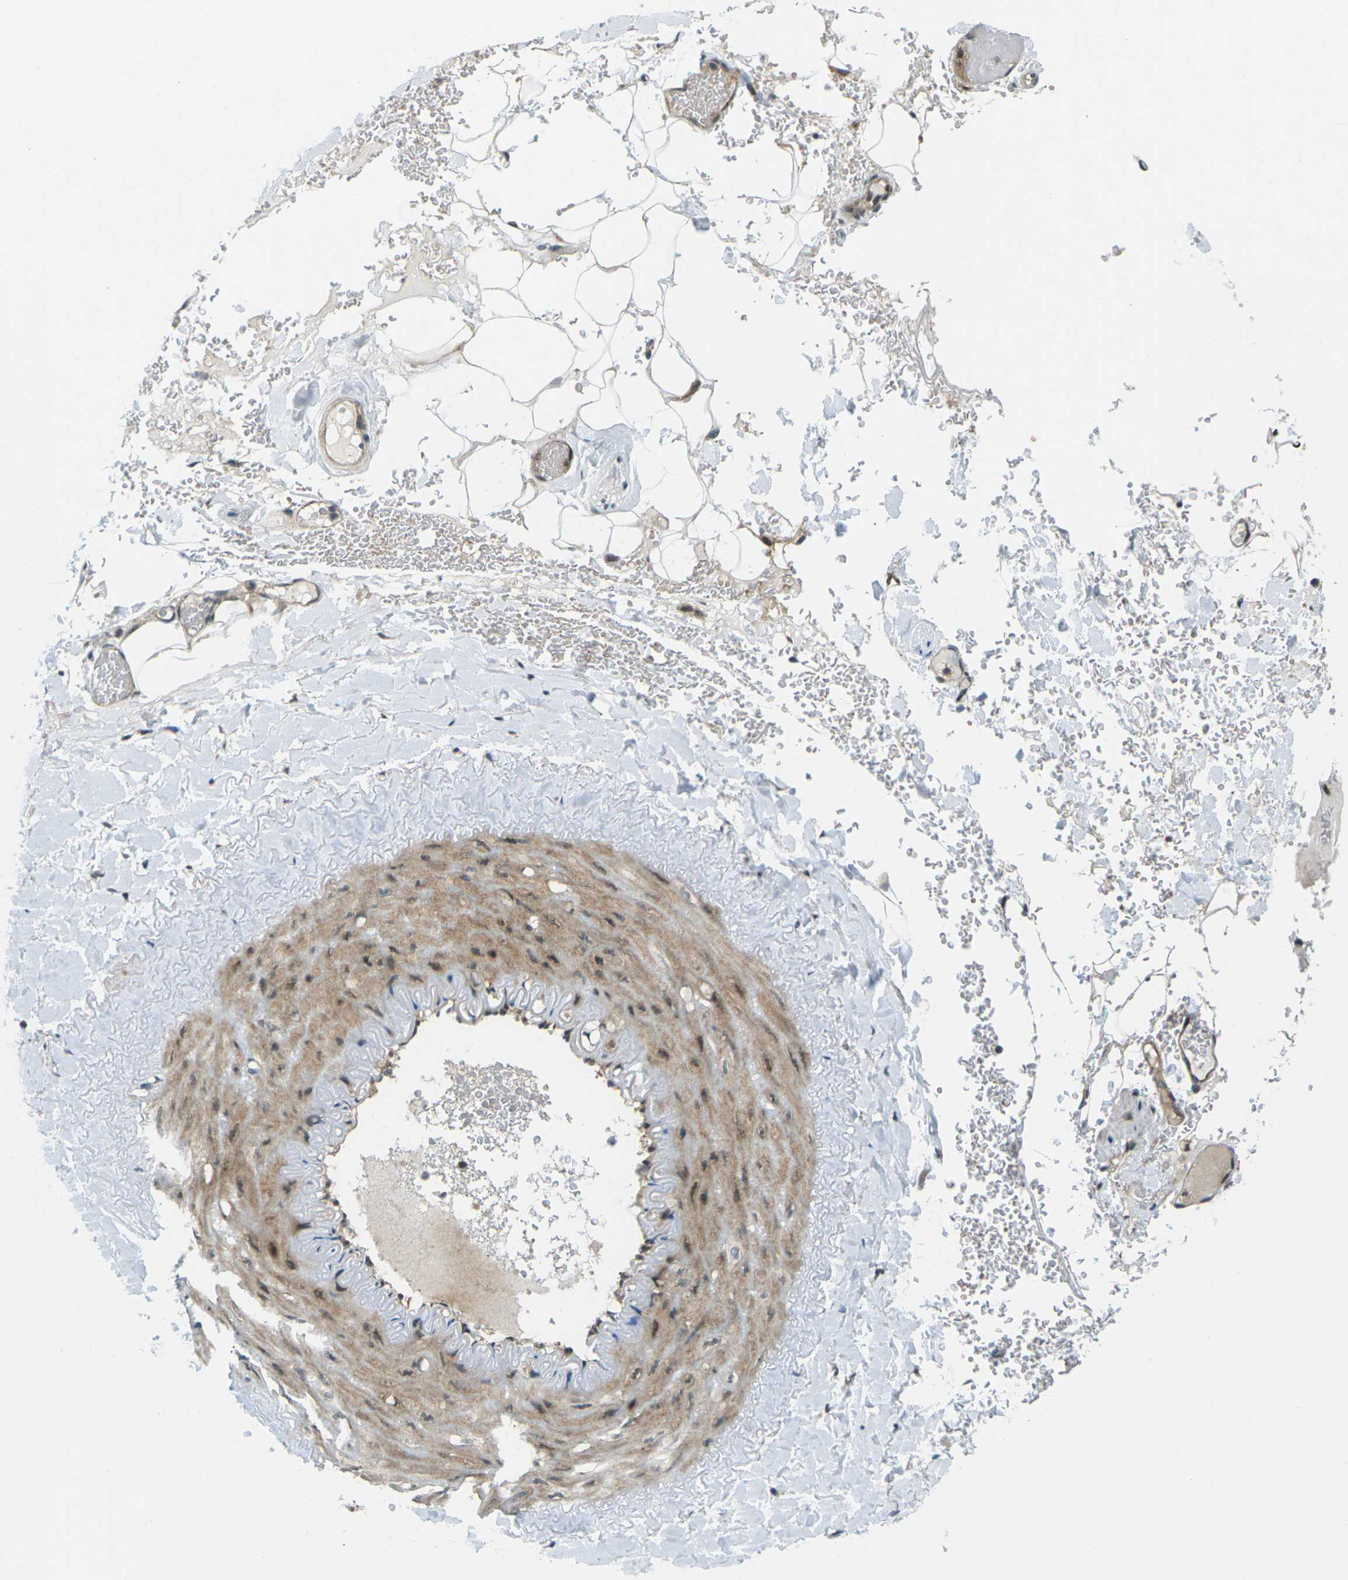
{"staining": {"intensity": "negative", "quantity": "none", "location": "none"}, "tissue": "adipose tissue", "cell_type": "Adipocytes", "image_type": "normal", "snomed": [{"axis": "morphology", "description": "Normal tissue, NOS"}, {"axis": "topography", "description": "Peripheral nerve tissue"}], "caption": "Immunohistochemistry histopathology image of normal human adipose tissue stained for a protein (brown), which reveals no expression in adipocytes.", "gene": "UBE2S", "patient": {"sex": "male", "age": 70}}